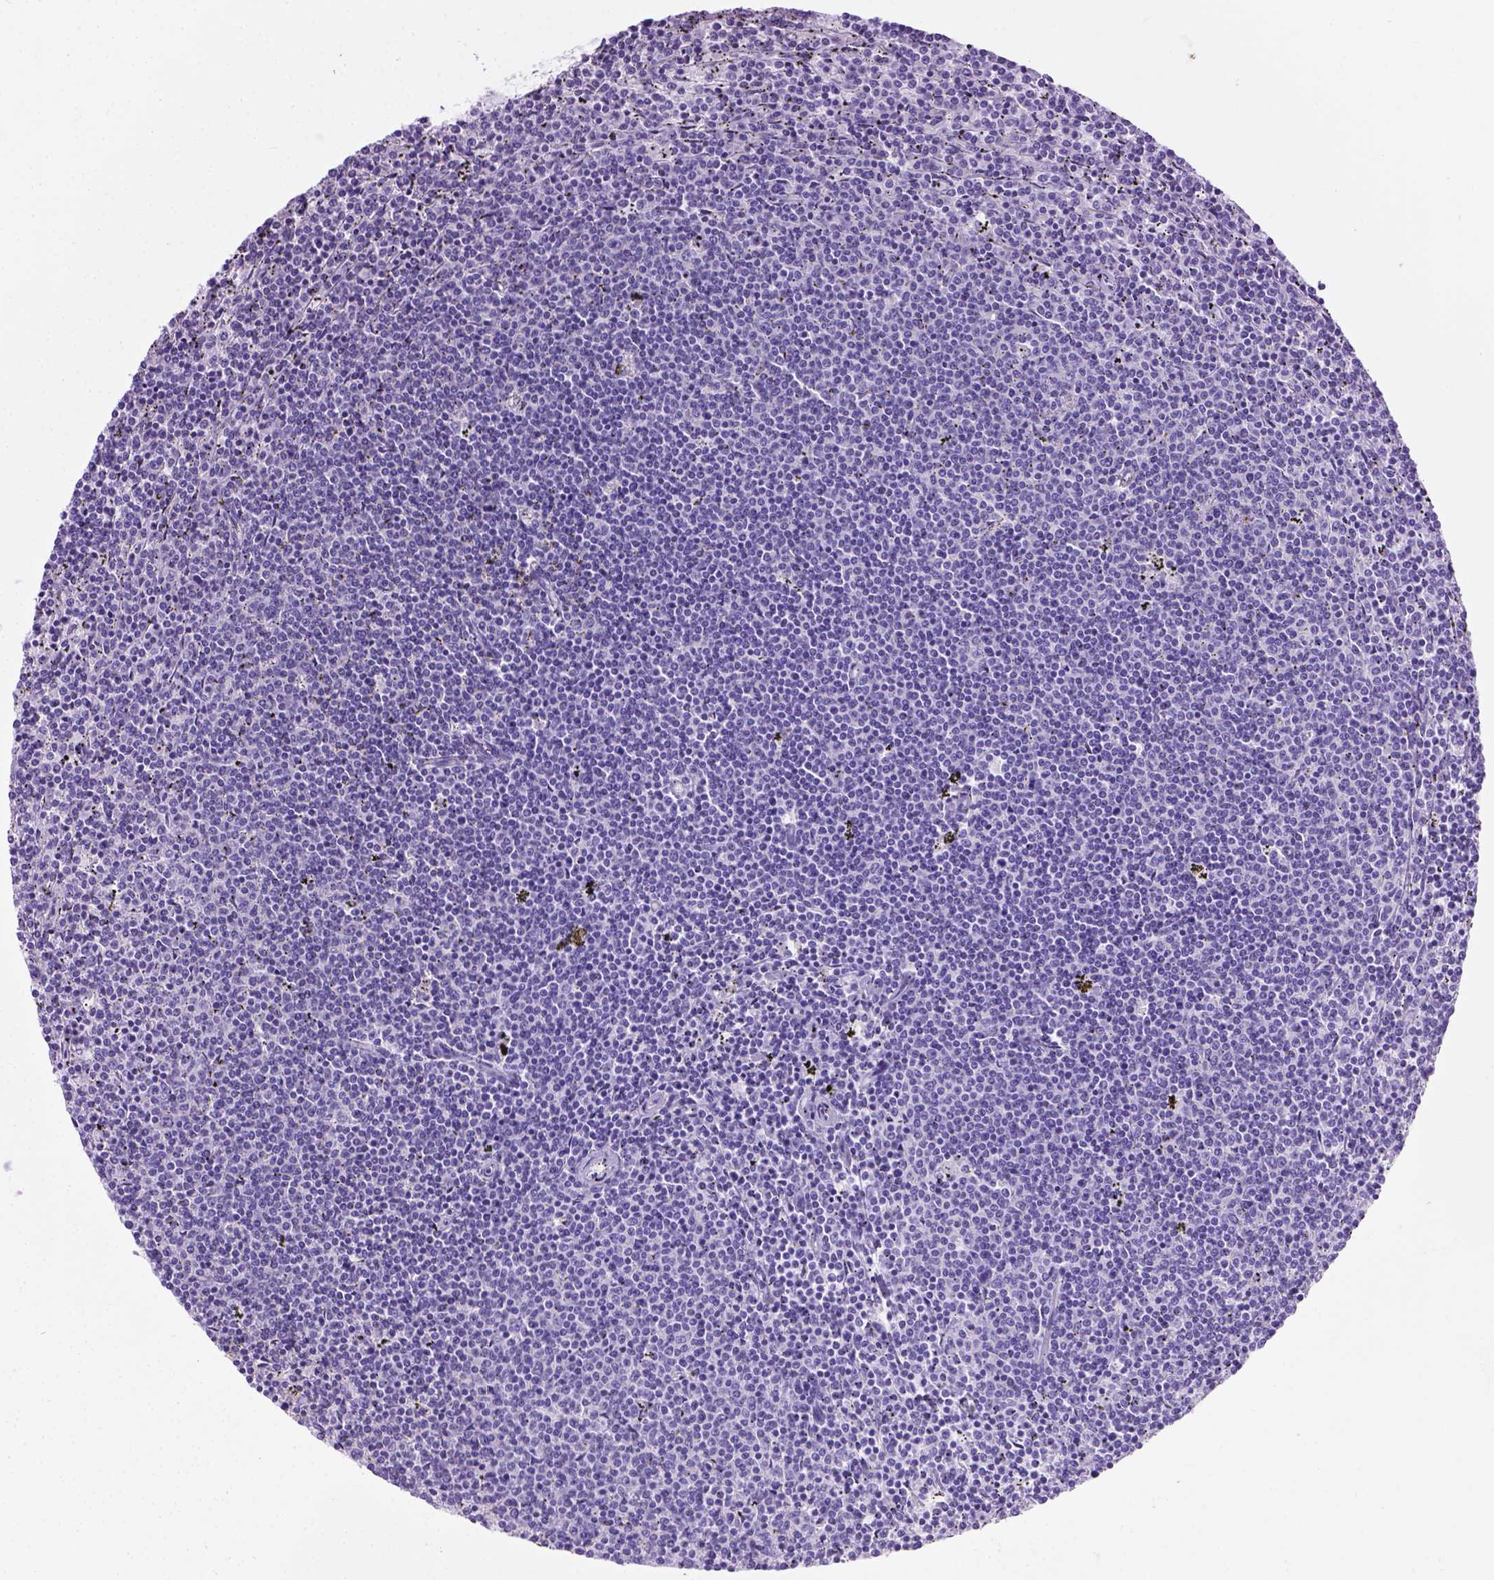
{"staining": {"intensity": "negative", "quantity": "none", "location": "none"}, "tissue": "lymphoma", "cell_type": "Tumor cells", "image_type": "cancer", "snomed": [{"axis": "morphology", "description": "Malignant lymphoma, non-Hodgkin's type, Low grade"}, {"axis": "topography", "description": "Spleen"}], "caption": "Micrograph shows no protein expression in tumor cells of lymphoma tissue.", "gene": "LELP1", "patient": {"sex": "female", "age": 50}}